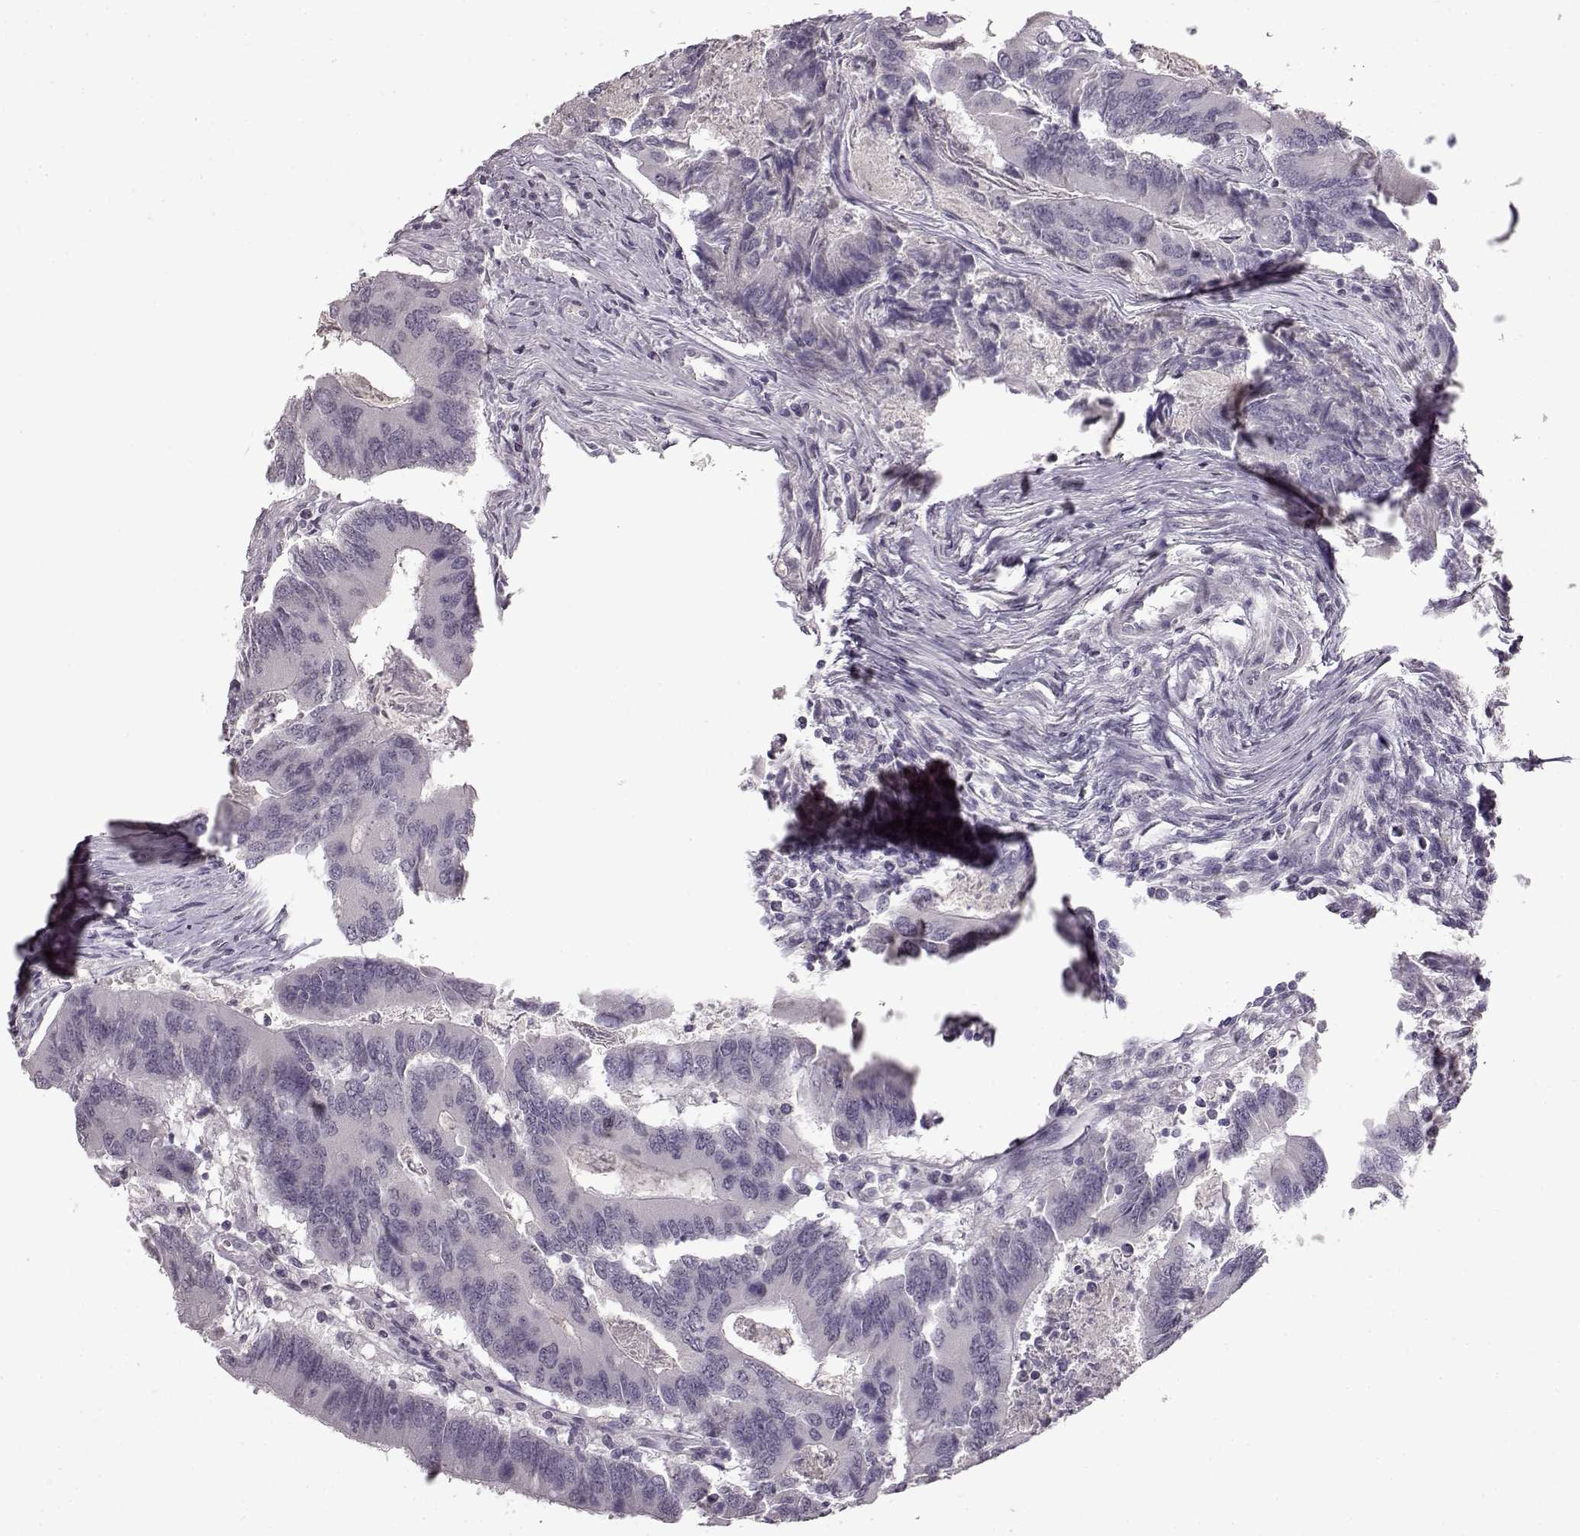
{"staining": {"intensity": "negative", "quantity": "none", "location": "none"}, "tissue": "colorectal cancer", "cell_type": "Tumor cells", "image_type": "cancer", "snomed": [{"axis": "morphology", "description": "Adenocarcinoma, NOS"}, {"axis": "topography", "description": "Colon"}], "caption": "This is an immunohistochemistry micrograph of human colorectal cancer (adenocarcinoma). There is no expression in tumor cells.", "gene": "FSHB", "patient": {"sex": "female", "age": 67}}